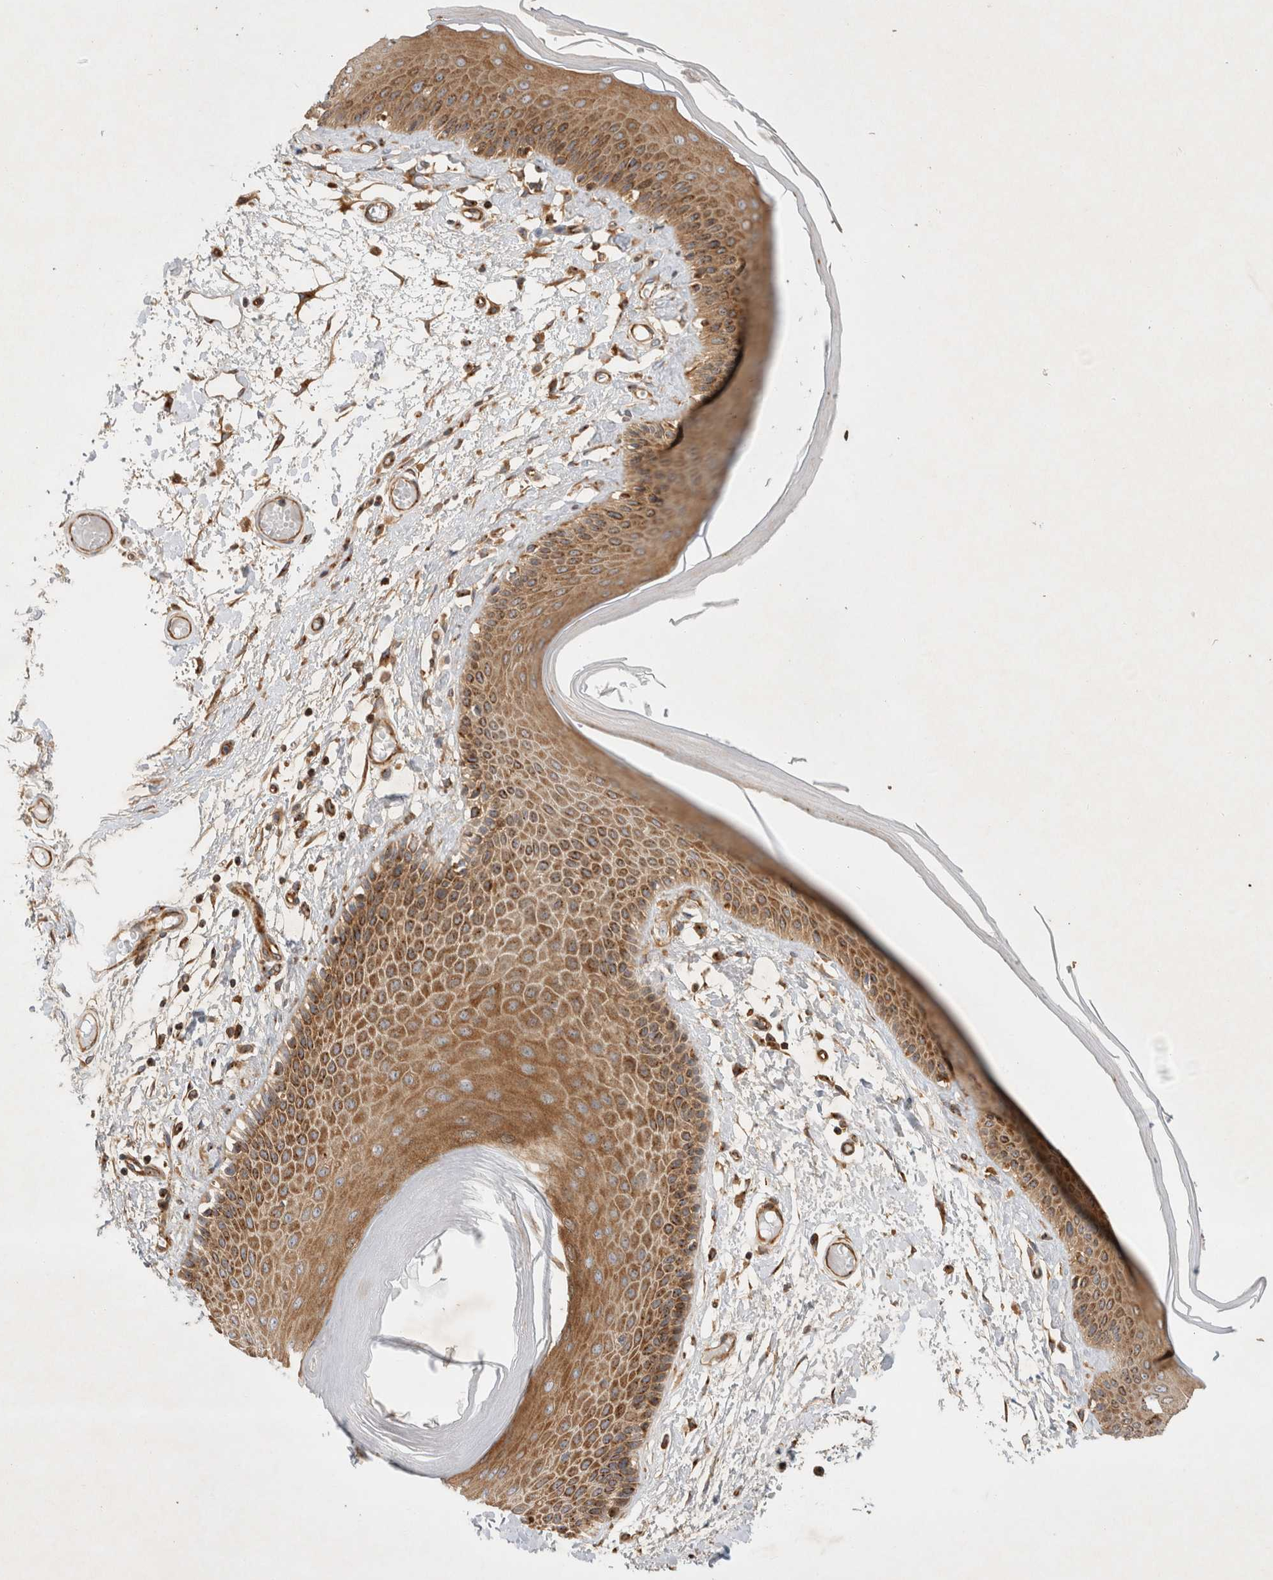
{"staining": {"intensity": "moderate", "quantity": ">75%", "location": "cytoplasmic/membranous"}, "tissue": "skin", "cell_type": "Epidermal cells", "image_type": "normal", "snomed": [{"axis": "morphology", "description": "Normal tissue, NOS"}, {"axis": "topography", "description": "Vulva"}], "caption": "Immunohistochemical staining of benign human skin displays moderate cytoplasmic/membranous protein staining in about >75% of epidermal cells. The protein of interest is stained brown, and the nuclei are stained in blue (DAB (3,3'-diaminobenzidine) IHC with brightfield microscopy, high magnification).", "gene": "GPR150", "patient": {"sex": "female", "age": 73}}